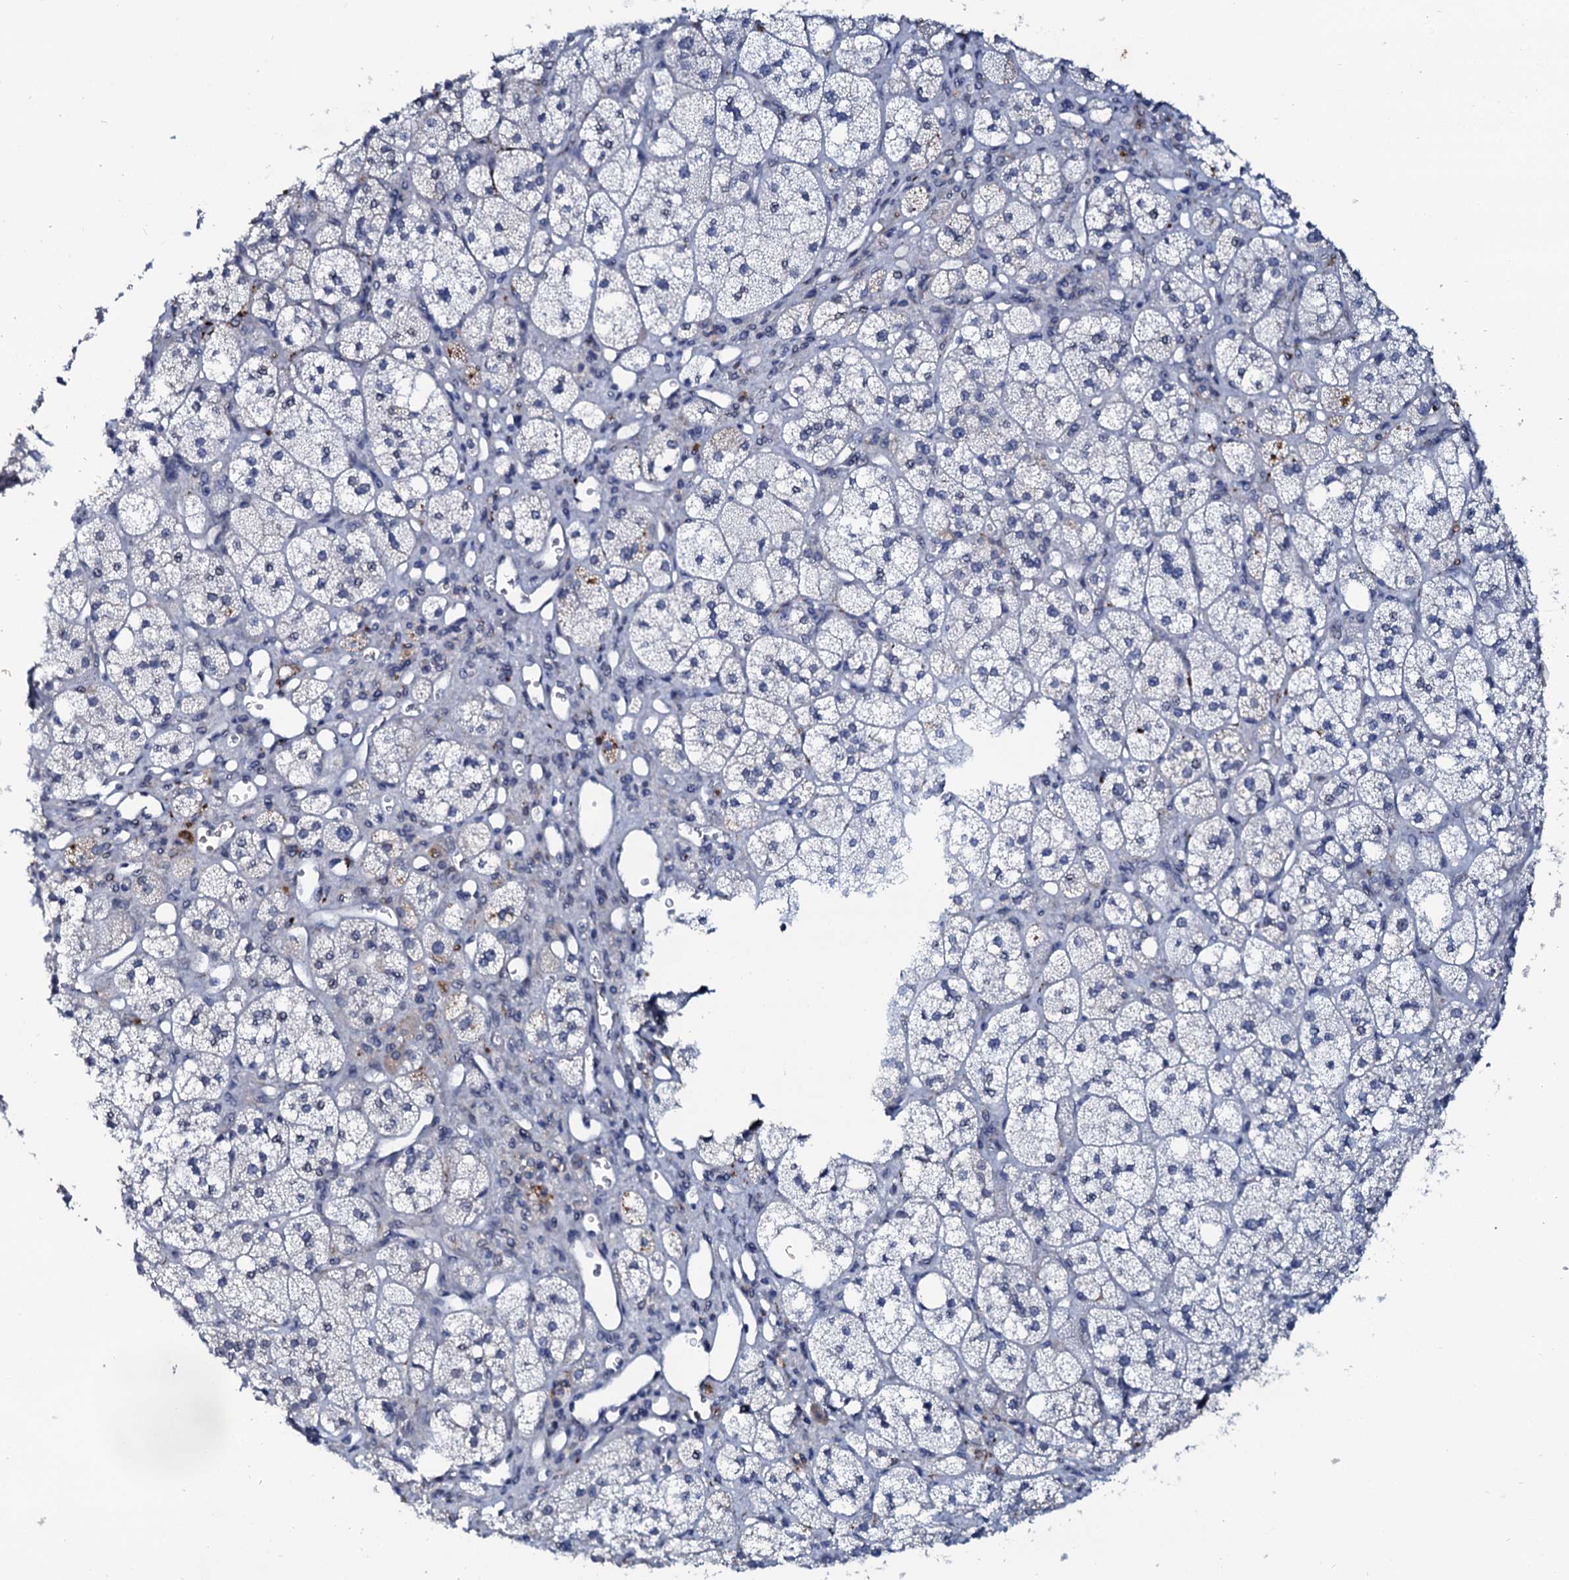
{"staining": {"intensity": "moderate", "quantity": "<25%", "location": "cytoplasmic/membranous"}, "tissue": "adrenal gland", "cell_type": "Glandular cells", "image_type": "normal", "snomed": [{"axis": "morphology", "description": "Normal tissue, NOS"}, {"axis": "topography", "description": "Adrenal gland"}], "caption": "A high-resolution histopathology image shows immunohistochemistry staining of normal adrenal gland, which displays moderate cytoplasmic/membranous positivity in about <25% of glandular cells.", "gene": "C10orf88", "patient": {"sex": "male", "age": 61}}